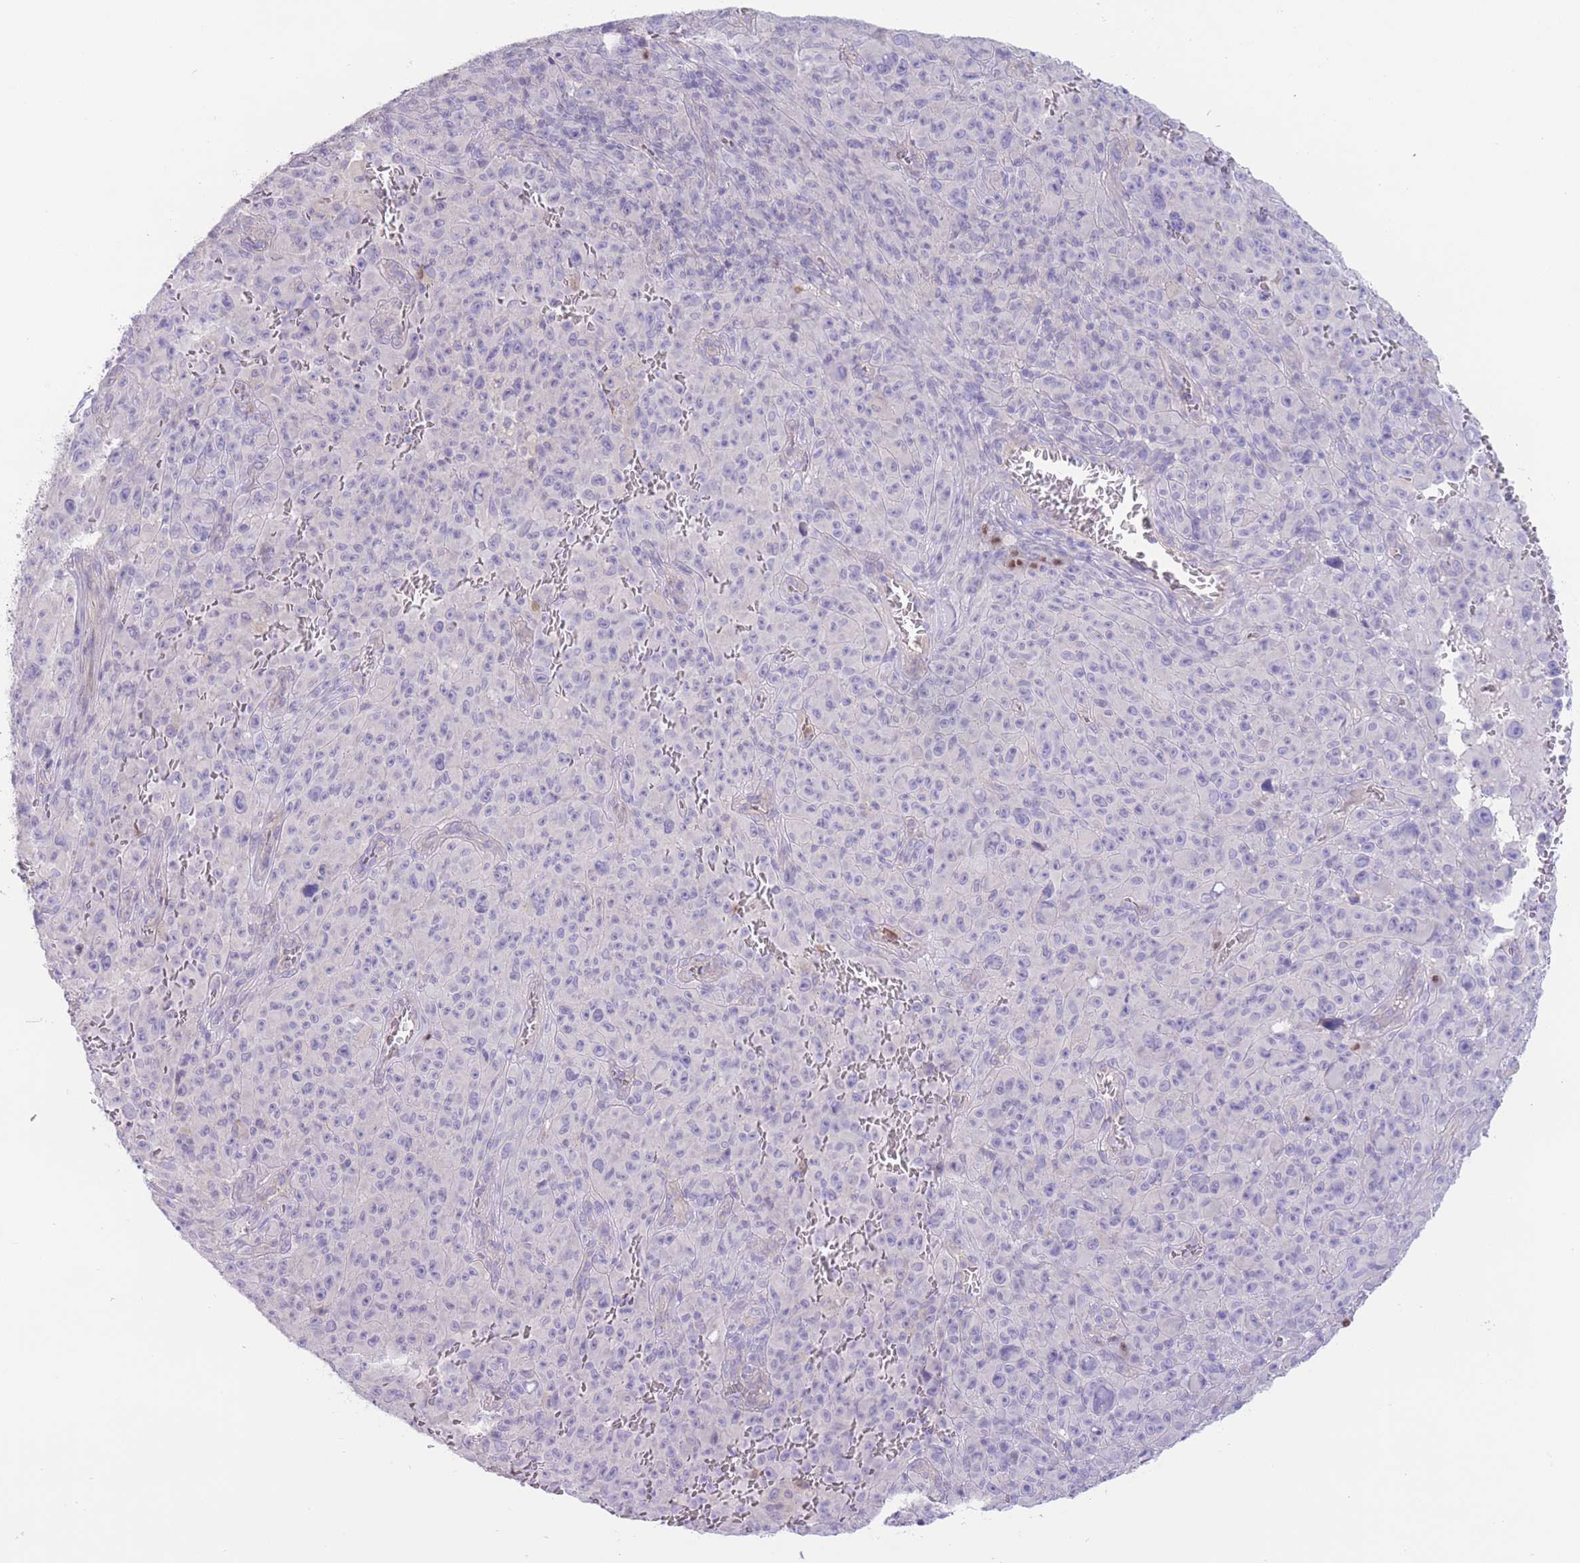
{"staining": {"intensity": "negative", "quantity": "none", "location": "none"}, "tissue": "melanoma", "cell_type": "Tumor cells", "image_type": "cancer", "snomed": [{"axis": "morphology", "description": "Malignant melanoma, NOS"}, {"axis": "topography", "description": "Skin"}], "caption": "A photomicrograph of human malignant melanoma is negative for staining in tumor cells.", "gene": "BHLHA15", "patient": {"sex": "female", "age": 82}}